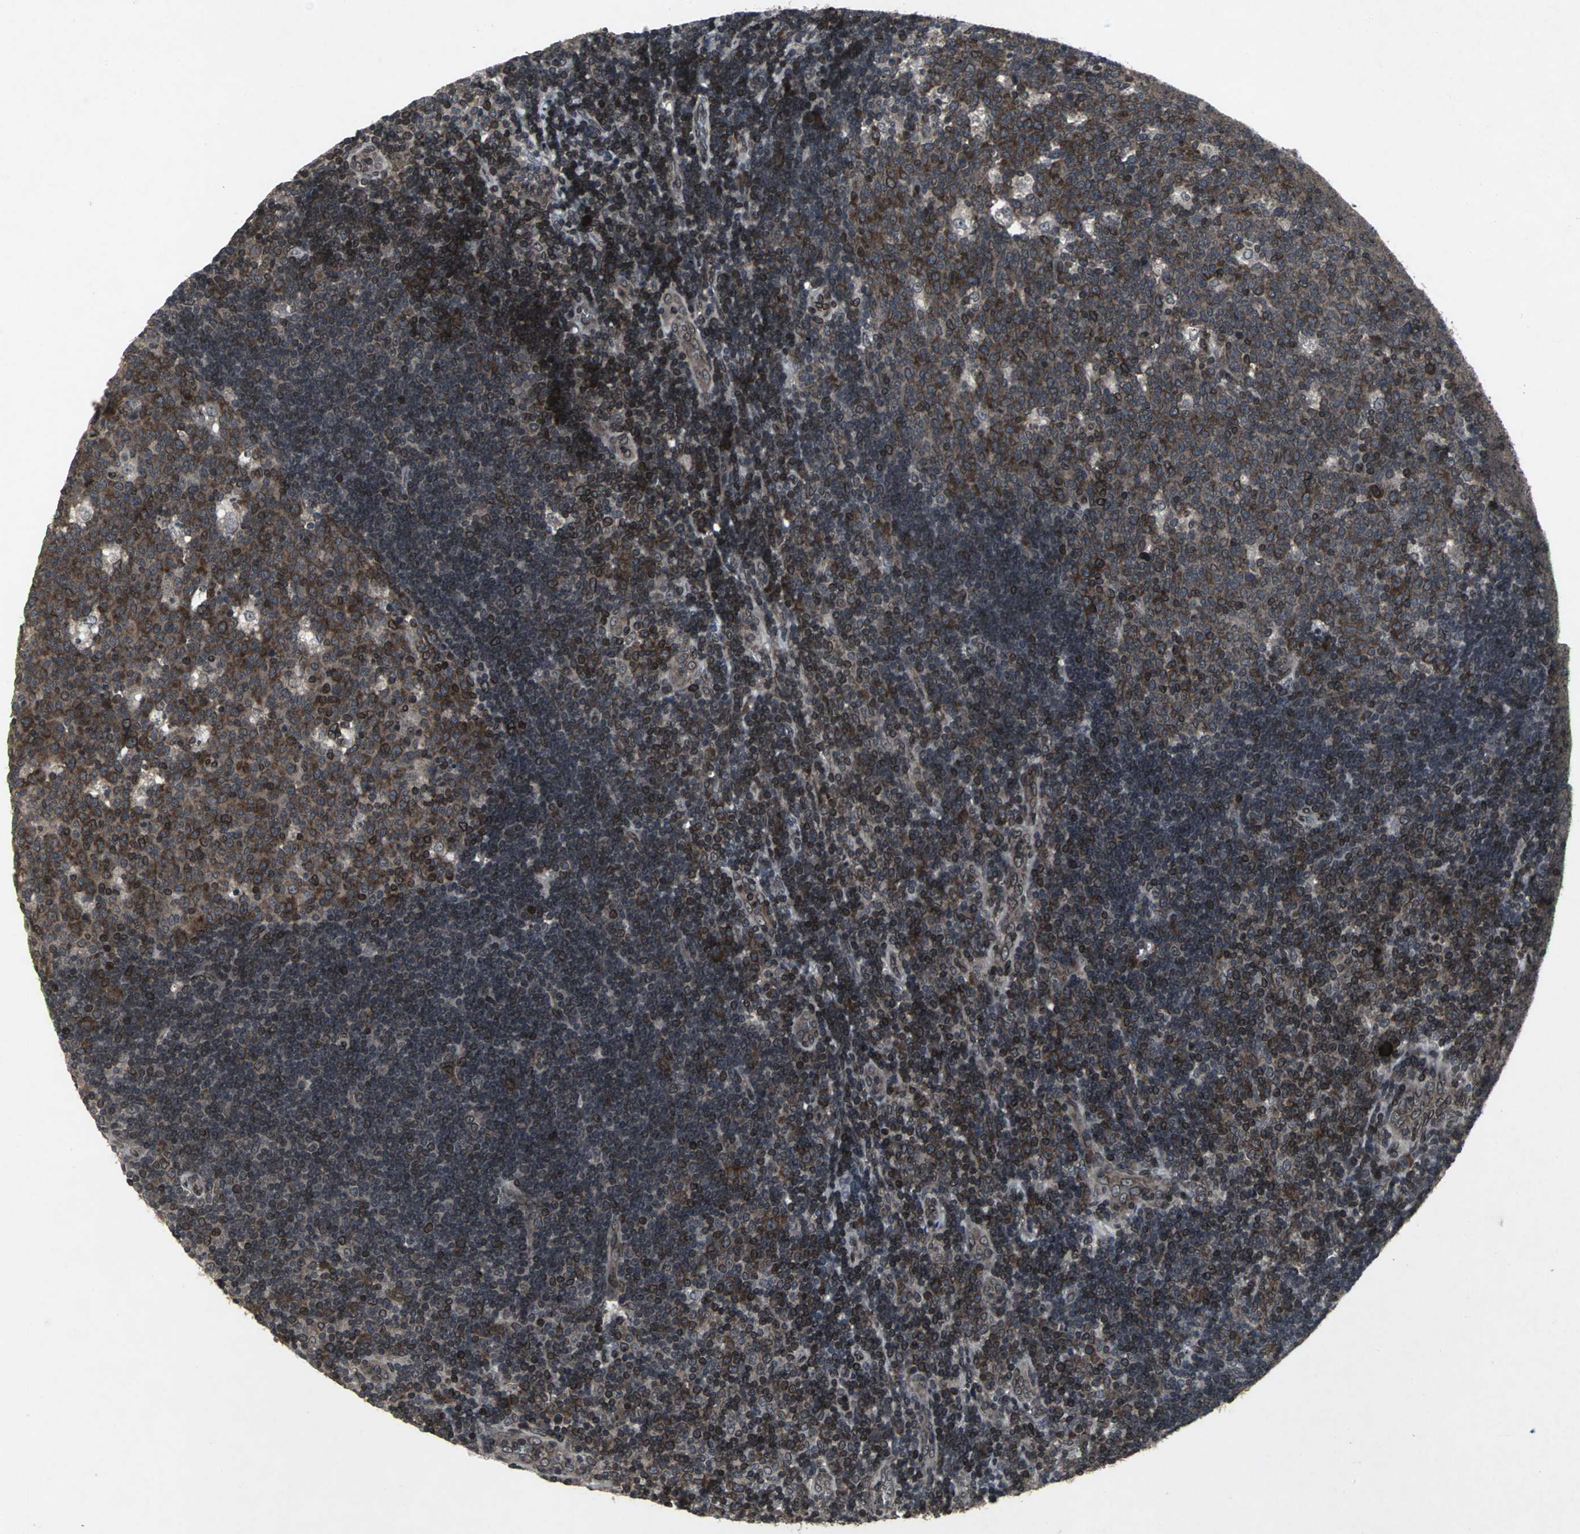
{"staining": {"intensity": "moderate", "quantity": ">75%", "location": "cytoplasmic/membranous,nuclear"}, "tissue": "lymph node", "cell_type": "Germinal center cells", "image_type": "normal", "snomed": [{"axis": "morphology", "description": "Normal tissue, NOS"}, {"axis": "topography", "description": "Lymph node"}, {"axis": "topography", "description": "Salivary gland"}], "caption": "Moderate cytoplasmic/membranous,nuclear protein staining is seen in about >75% of germinal center cells in lymph node. The staining was performed using DAB to visualize the protein expression in brown, while the nuclei were stained in blue with hematoxylin (Magnification: 20x).", "gene": "SH2B3", "patient": {"sex": "male", "age": 8}}